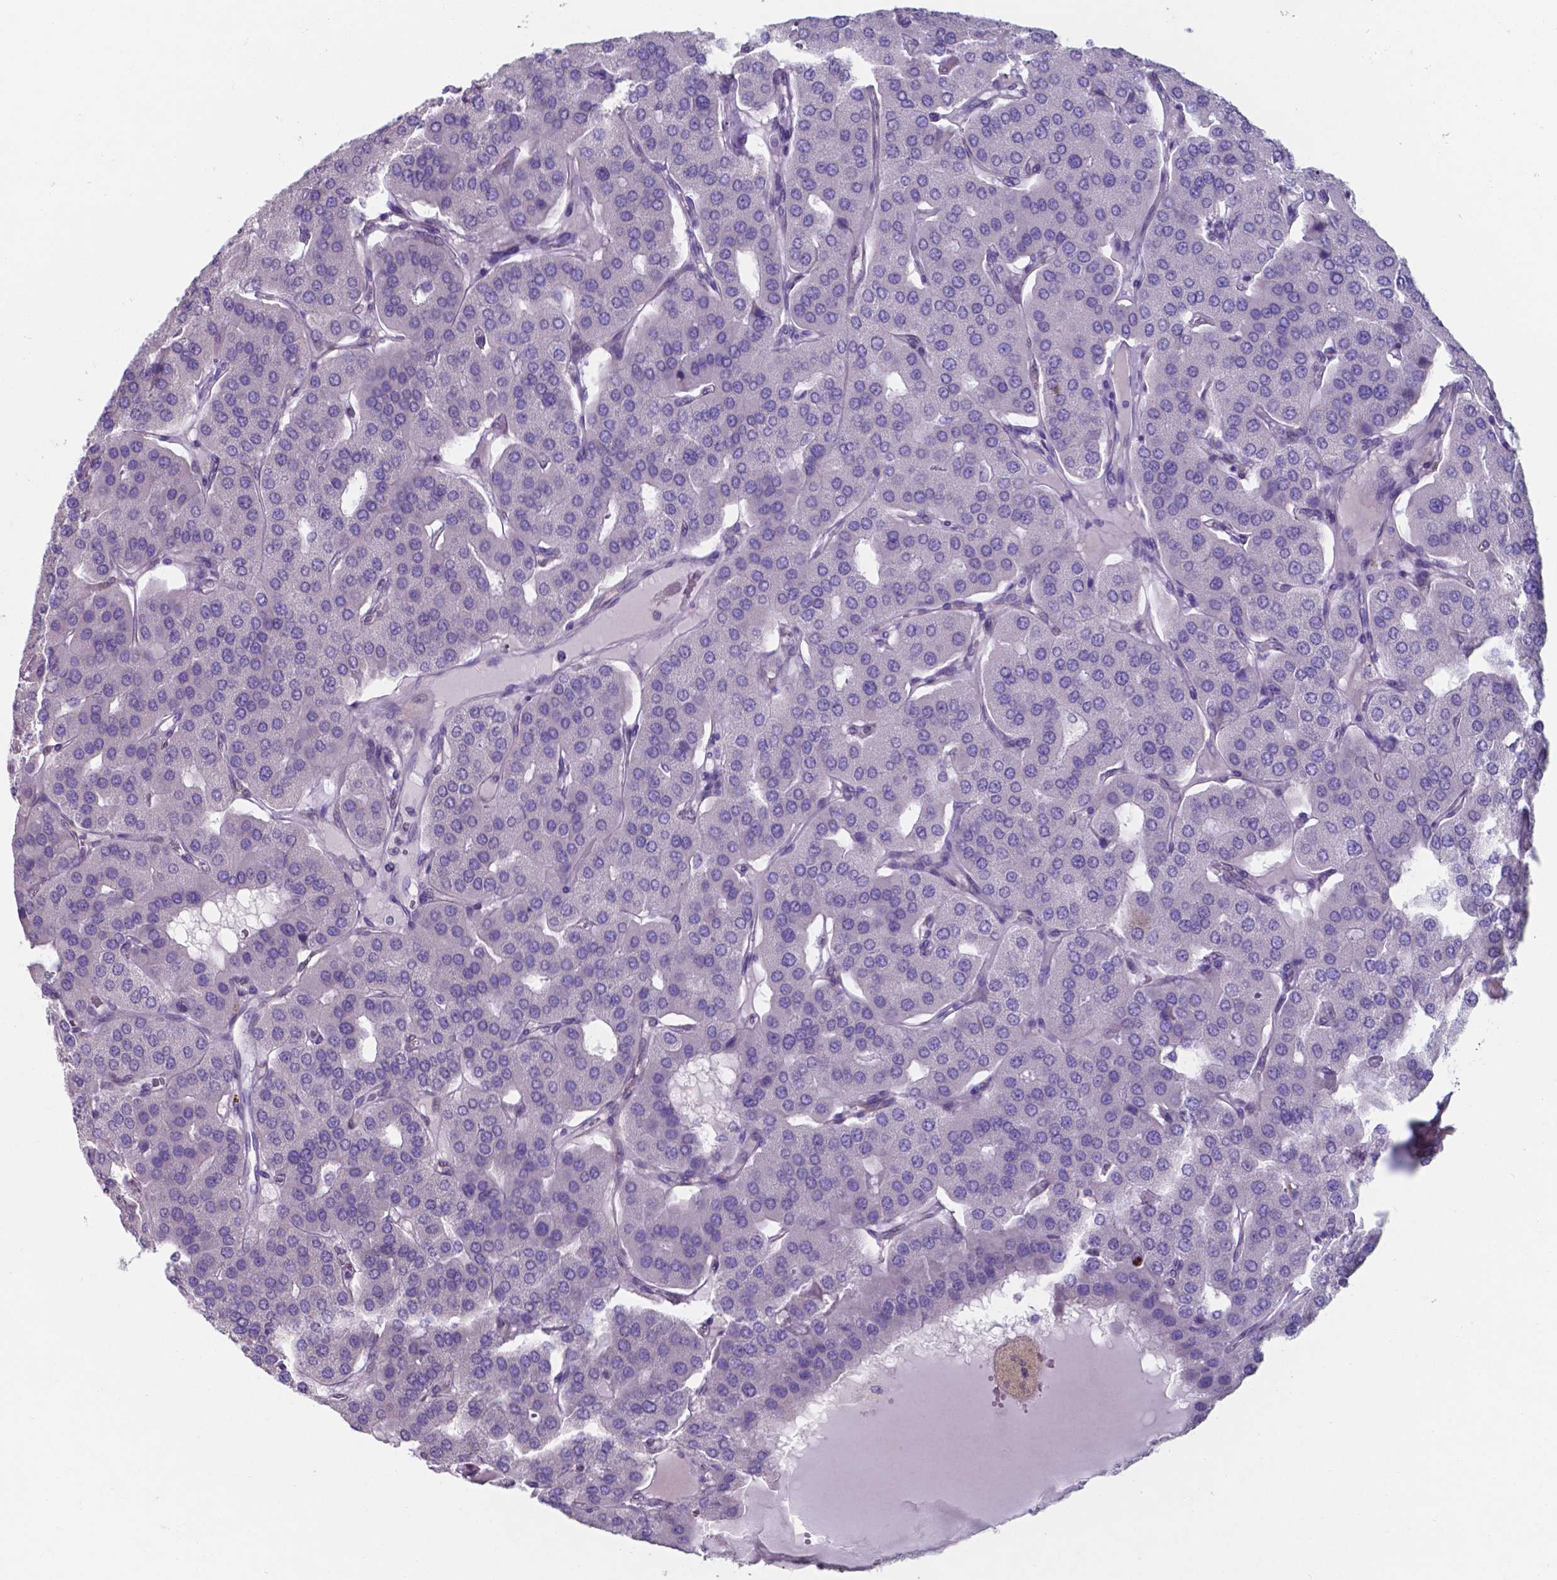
{"staining": {"intensity": "negative", "quantity": "none", "location": "none"}, "tissue": "parathyroid gland", "cell_type": "Glandular cells", "image_type": "normal", "snomed": [{"axis": "morphology", "description": "Normal tissue, NOS"}, {"axis": "morphology", "description": "Adenoma, NOS"}, {"axis": "topography", "description": "Parathyroid gland"}], "caption": "The immunohistochemistry histopathology image has no significant staining in glandular cells of parathyroid gland. (Stains: DAB (3,3'-diaminobenzidine) immunohistochemistry (IHC) with hematoxylin counter stain, Microscopy: brightfield microscopy at high magnification).", "gene": "UBE2J1", "patient": {"sex": "female", "age": 86}}